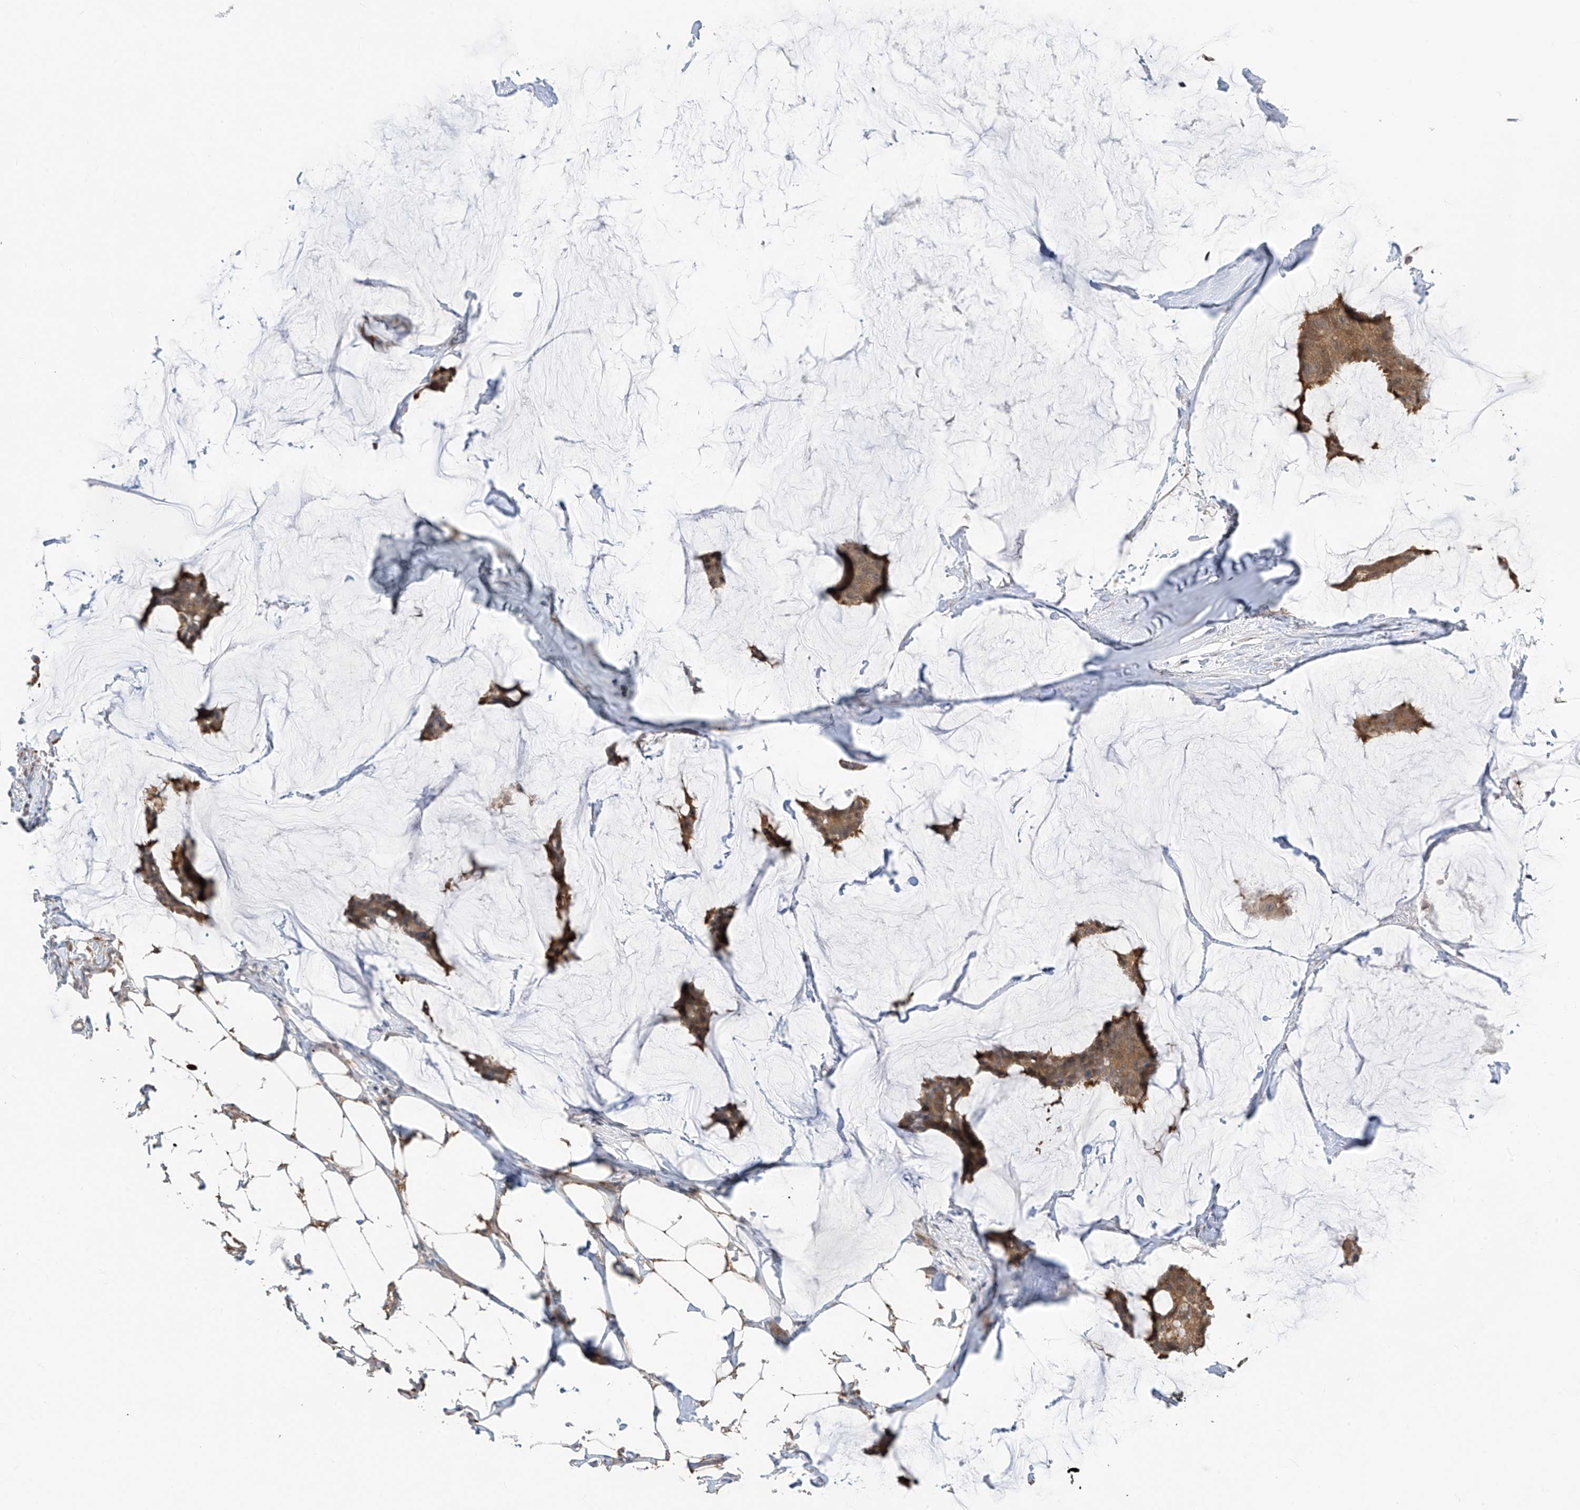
{"staining": {"intensity": "moderate", "quantity": ">75%", "location": "cytoplasmic/membranous"}, "tissue": "breast cancer", "cell_type": "Tumor cells", "image_type": "cancer", "snomed": [{"axis": "morphology", "description": "Duct carcinoma"}, {"axis": "topography", "description": "Breast"}], "caption": "About >75% of tumor cells in breast cancer demonstrate moderate cytoplasmic/membranous protein staining as visualized by brown immunohistochemical staining.", "gene": "TTC38", "patient": {"sex": "female", "age": 93}}